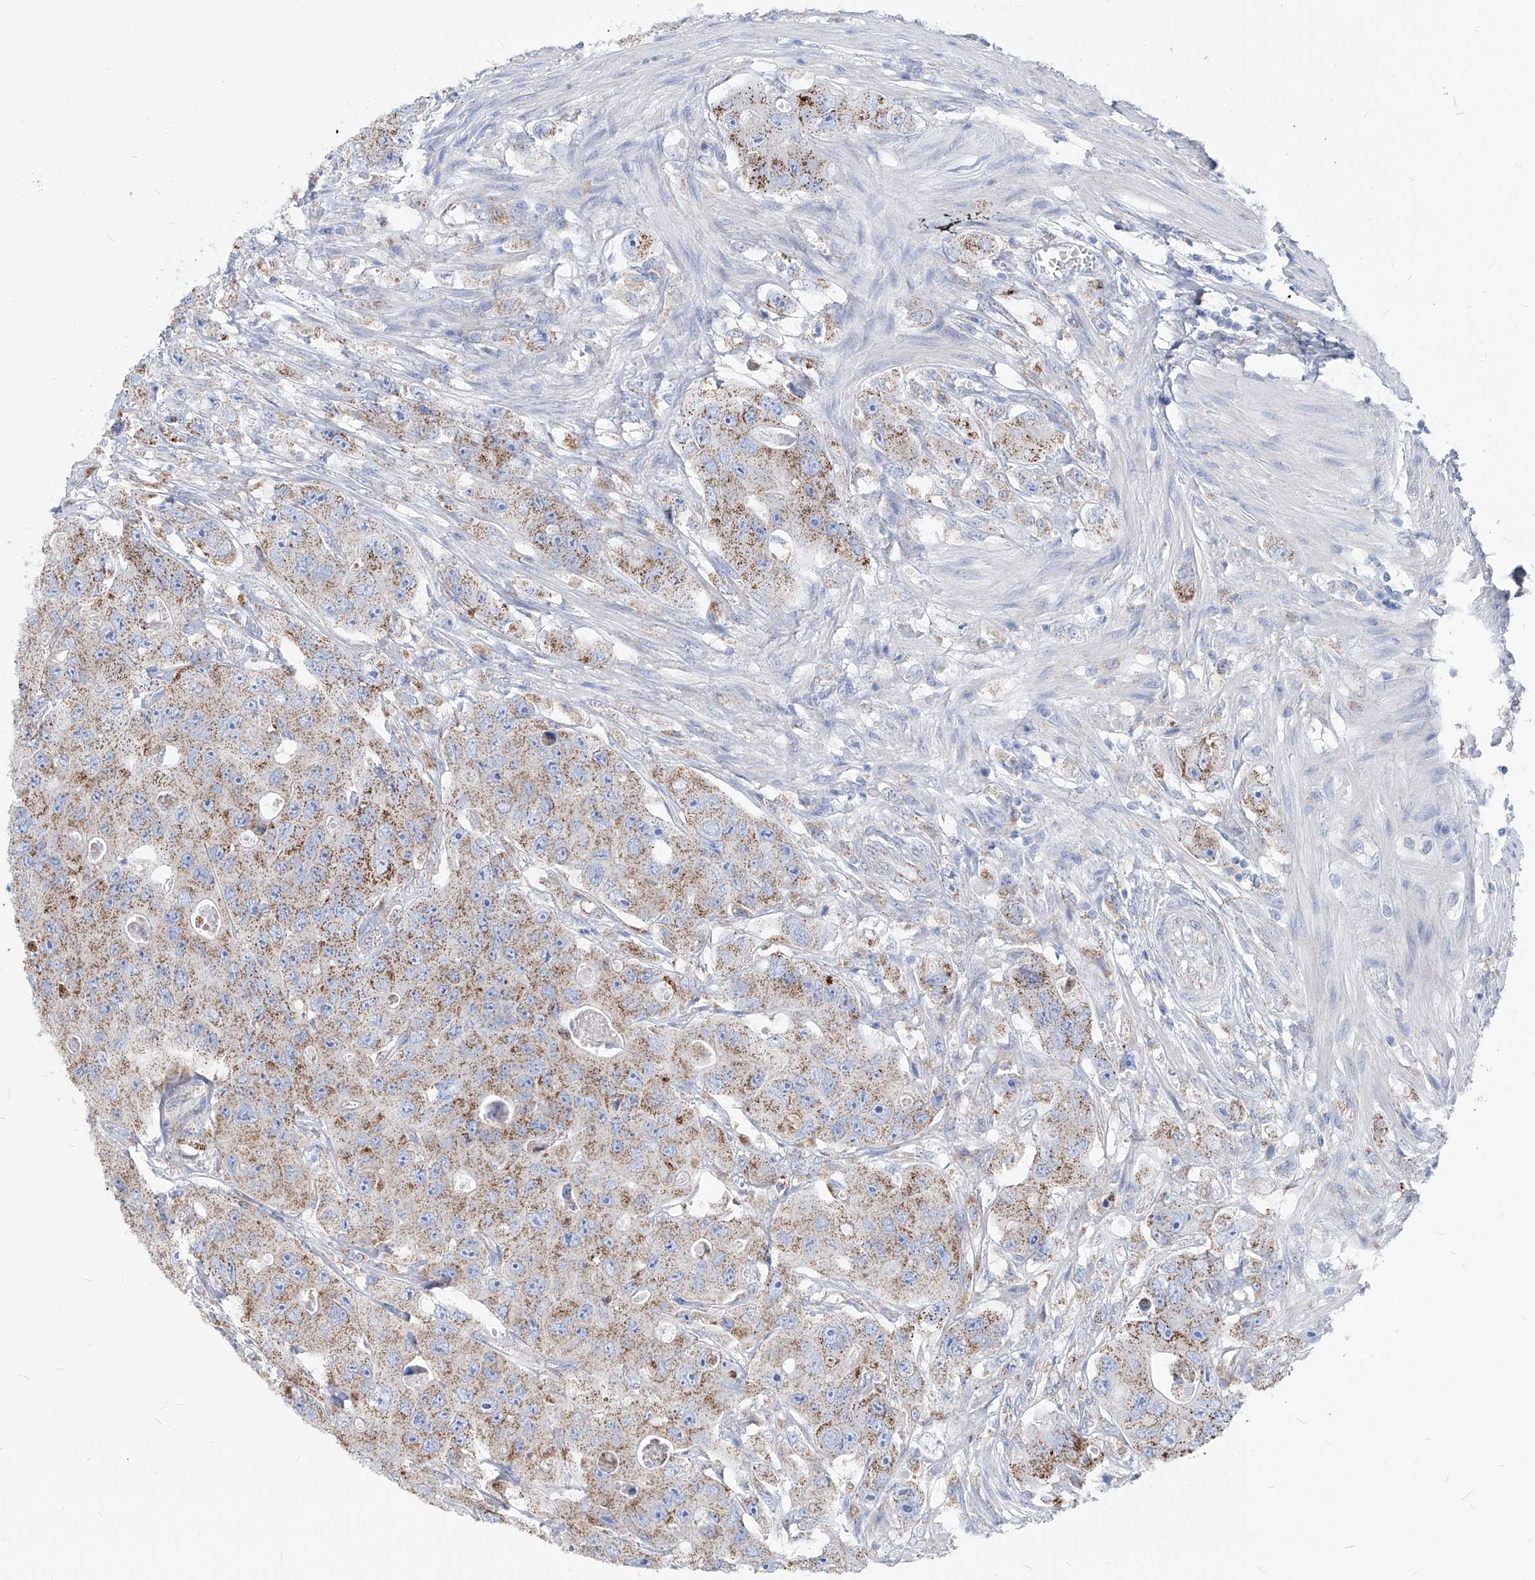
{"staining": {"intensity": "moderate", "quantity": ">75%", "location": "cytoplasmic/membranous"}, "tissue": "colorectal cancer", "cell_type": "Tumor cells", "image_type": "cancer", "snomed": [{"axis": "morphology", "description": "Adenocarcinoma, NOS"}, {"axis": "topography", "description": "Colon"}], "caption": "Moderate cytoplasmic/membranous positivity is appreciated in about >75% of tumor cells in colorectal adenocarcinoma. (IHC, brightfield microscopy, high magnification).", "gene": "AGPS", "patient": {"sex": "female", "age": 46}}